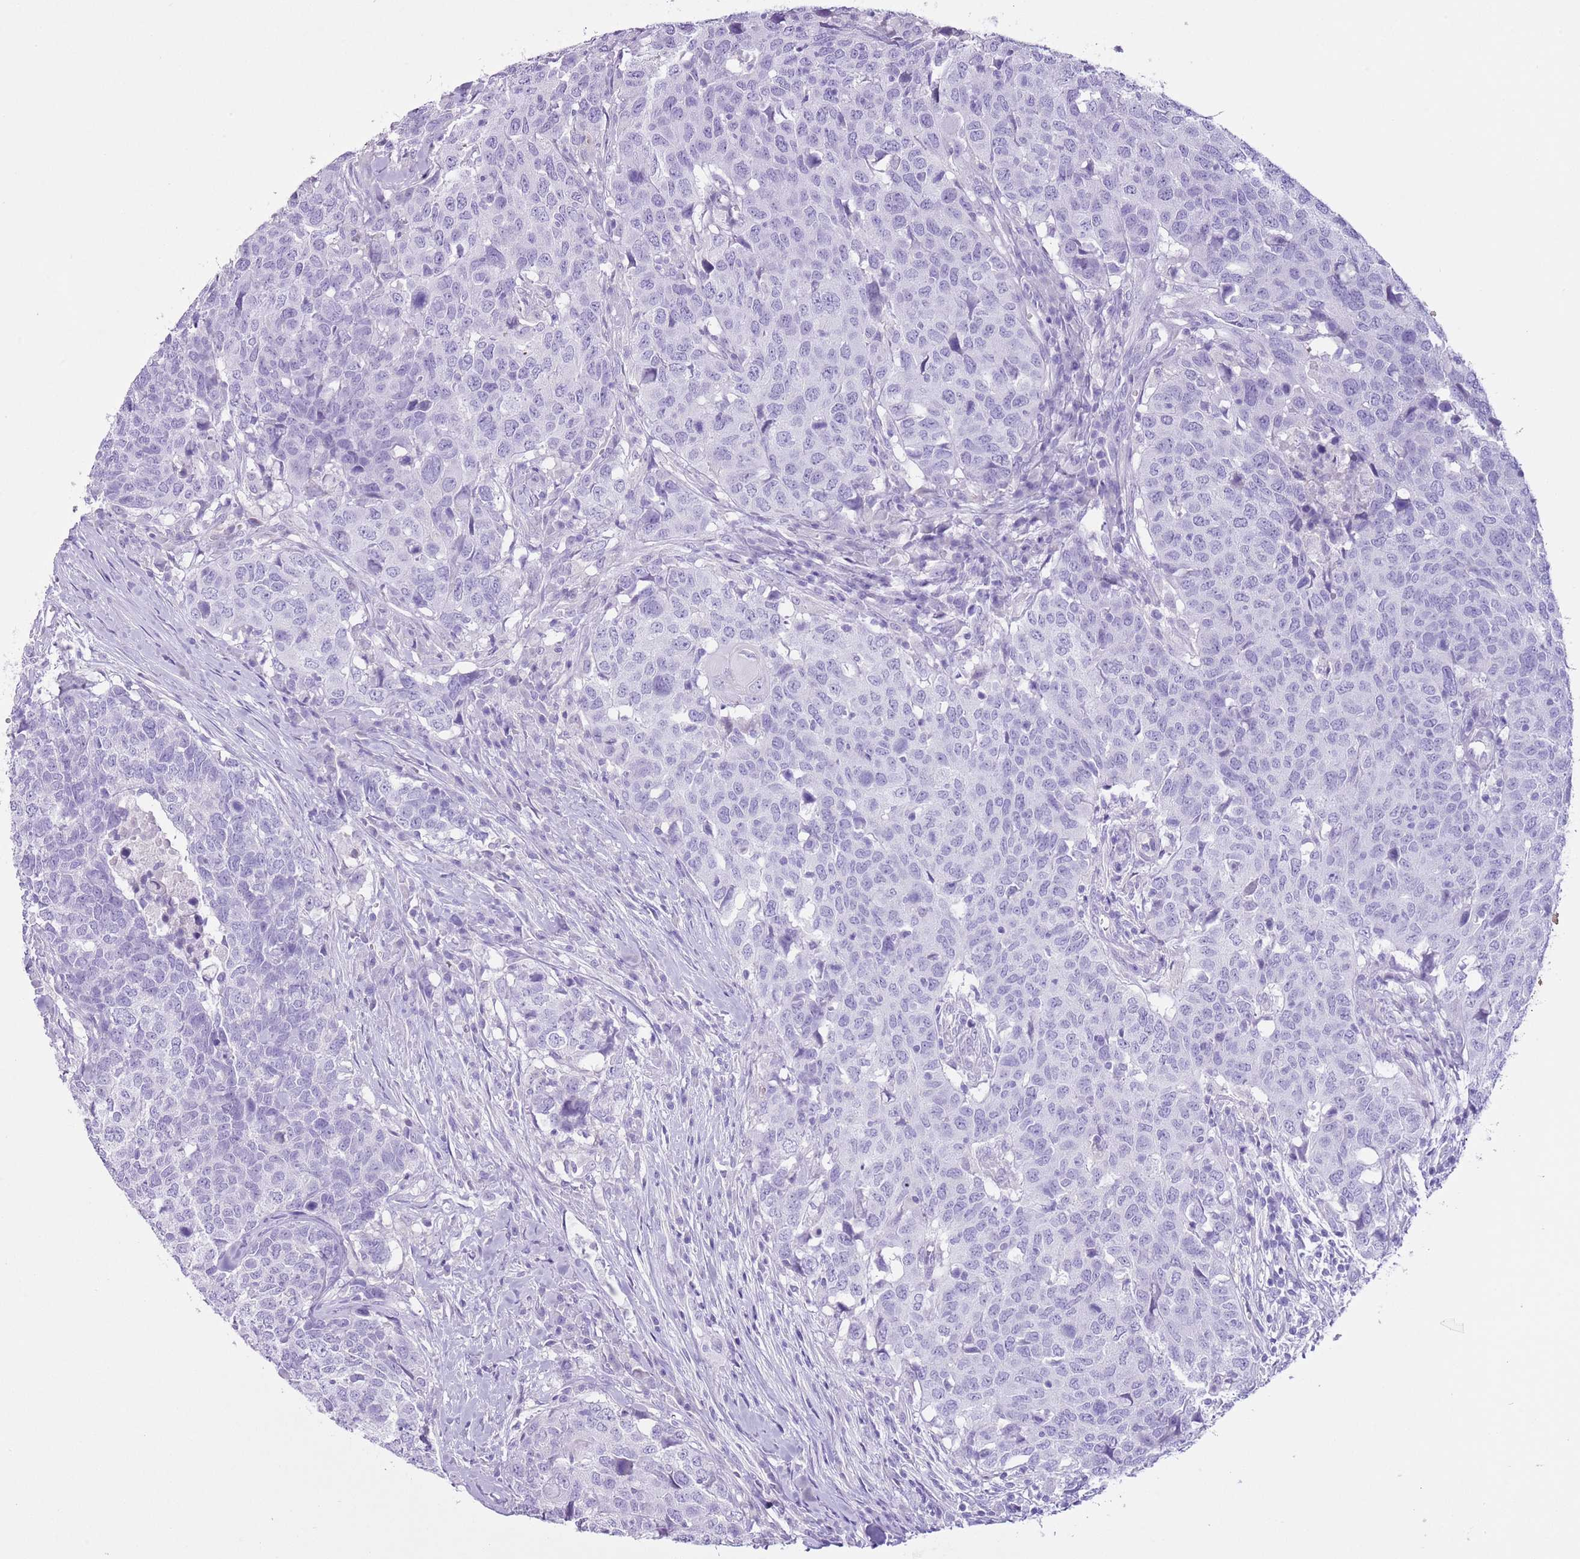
{"staining": {"intensity": "negative", "quantity": "none", "location": "none"}, "tissue": "head and neck cancer", "cell_type": "Tumor cells", "image_type": "cancer", "snomed": [{"axis": "morphology", "description": "Normal tissue, NOS"}, {"axis": "morphology", "description": "Squamous cell carcinoma, NOS"}, {"axis": "topography", "description": "Skeletal muscle"}, {"axis": "topography", "description": "Vascular tissue"}, {"axis": "topography", "description": "Peripheral nerve tissue"}, {"axis": "topography", "description": "Head-Neck"}], "caption": "The image shows no staining of tumor cells in head and neck cancer. The staining is performed using DAB brown chromogen with nuclei counter-stained in using hematoxylin.", "gene": "SLC7A14", "patient": {"sex": "male", "age": 66}}